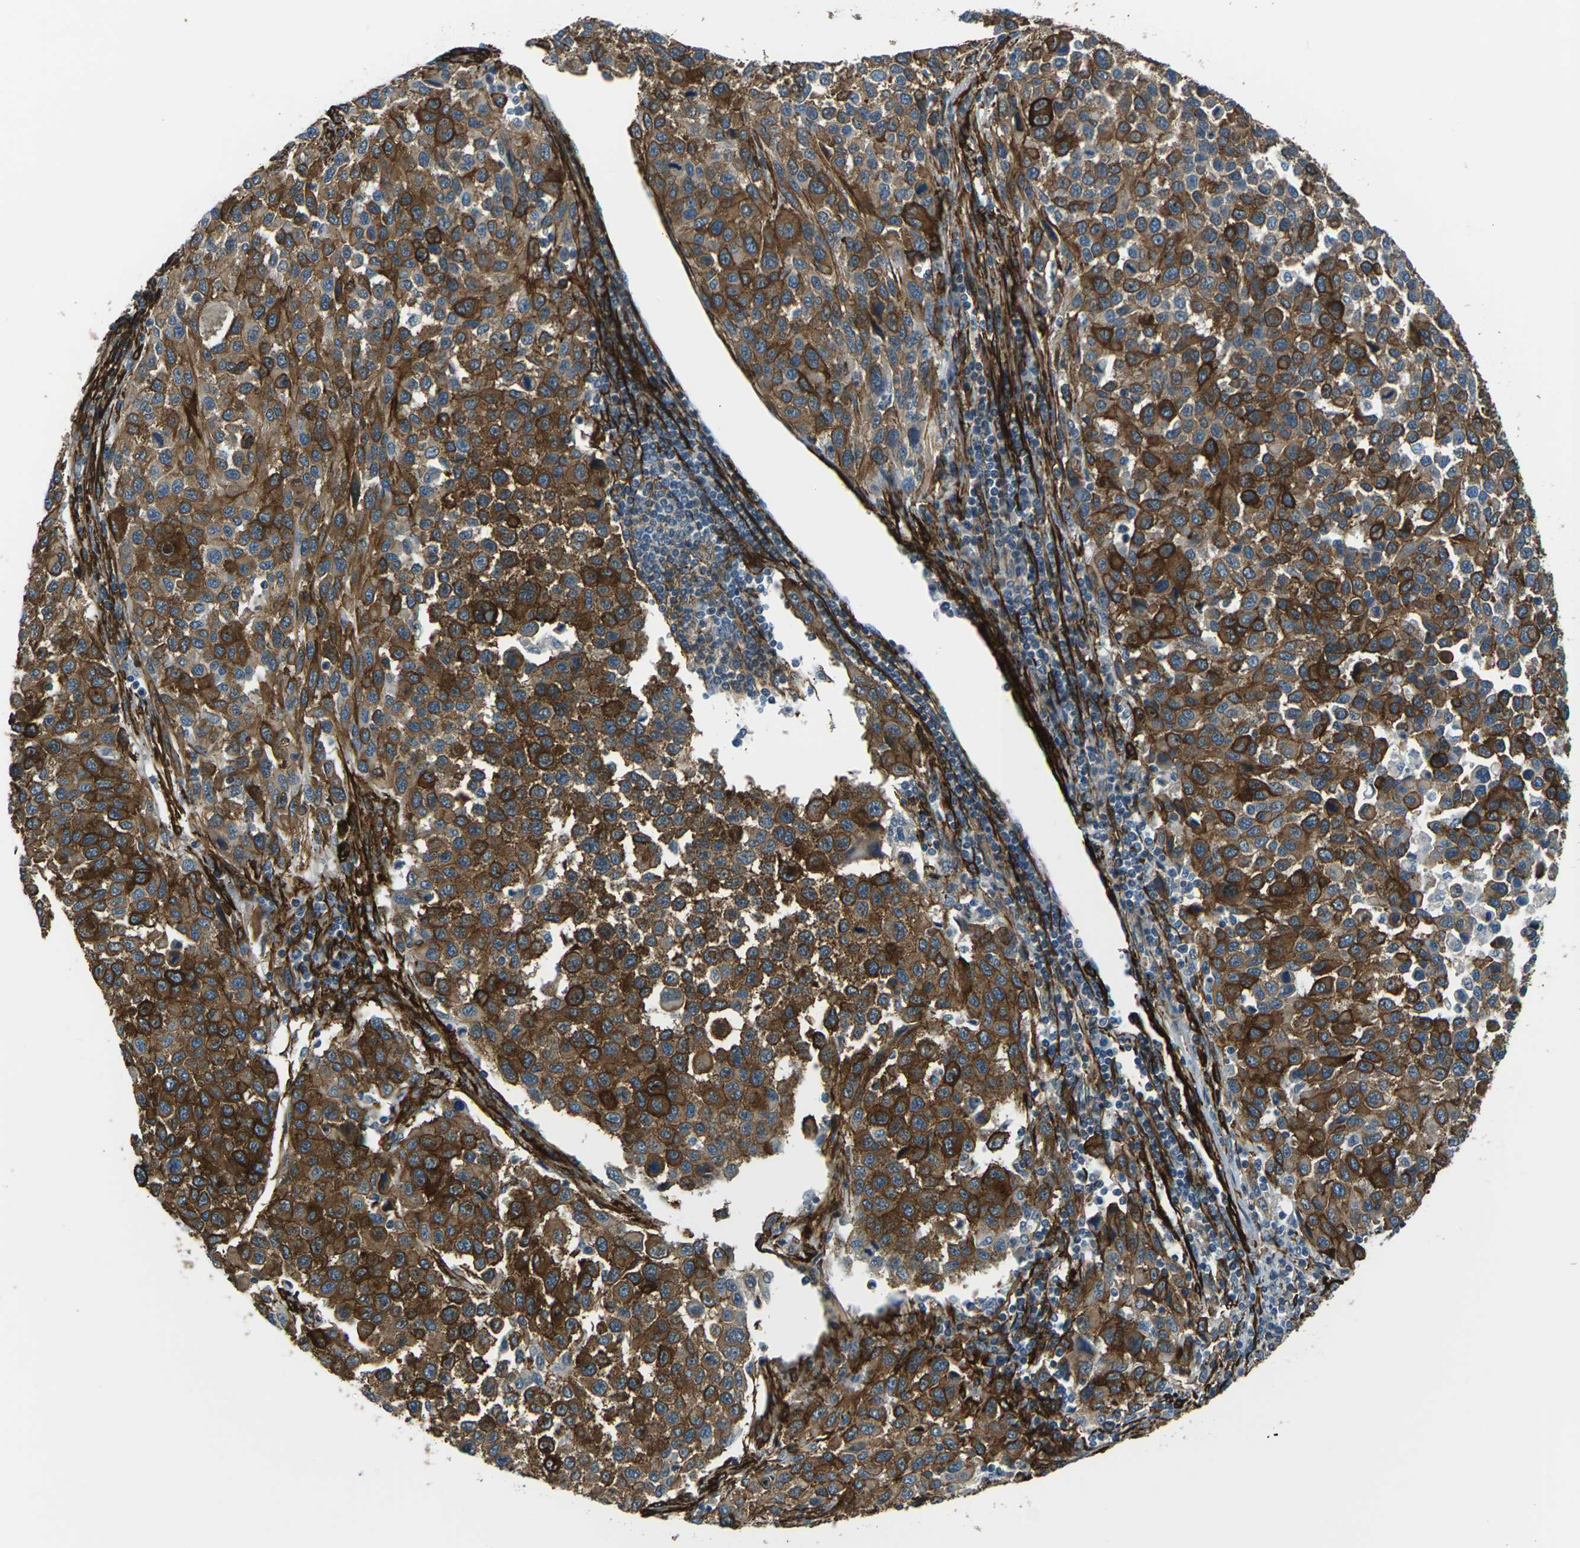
{"staining": {"intensity": "strong", "quantity": ">75%", "location": "cytoplasmic/membranous"}, "tissue": "melanoma", "cell_type": "Tumor cells", "image_type": "cancer", "snomed": [{"axis": "morphology", "description": "Malignant melanoma, Metastatic site"}, {"axis": "topography", "description": "Lymph node"}], "caption": "Melanoma stained with a protein marker exhibits strong staining in tumor cells.", "gene": "GRAMD1C", "patient": {"sex": "male", "age": 61}}